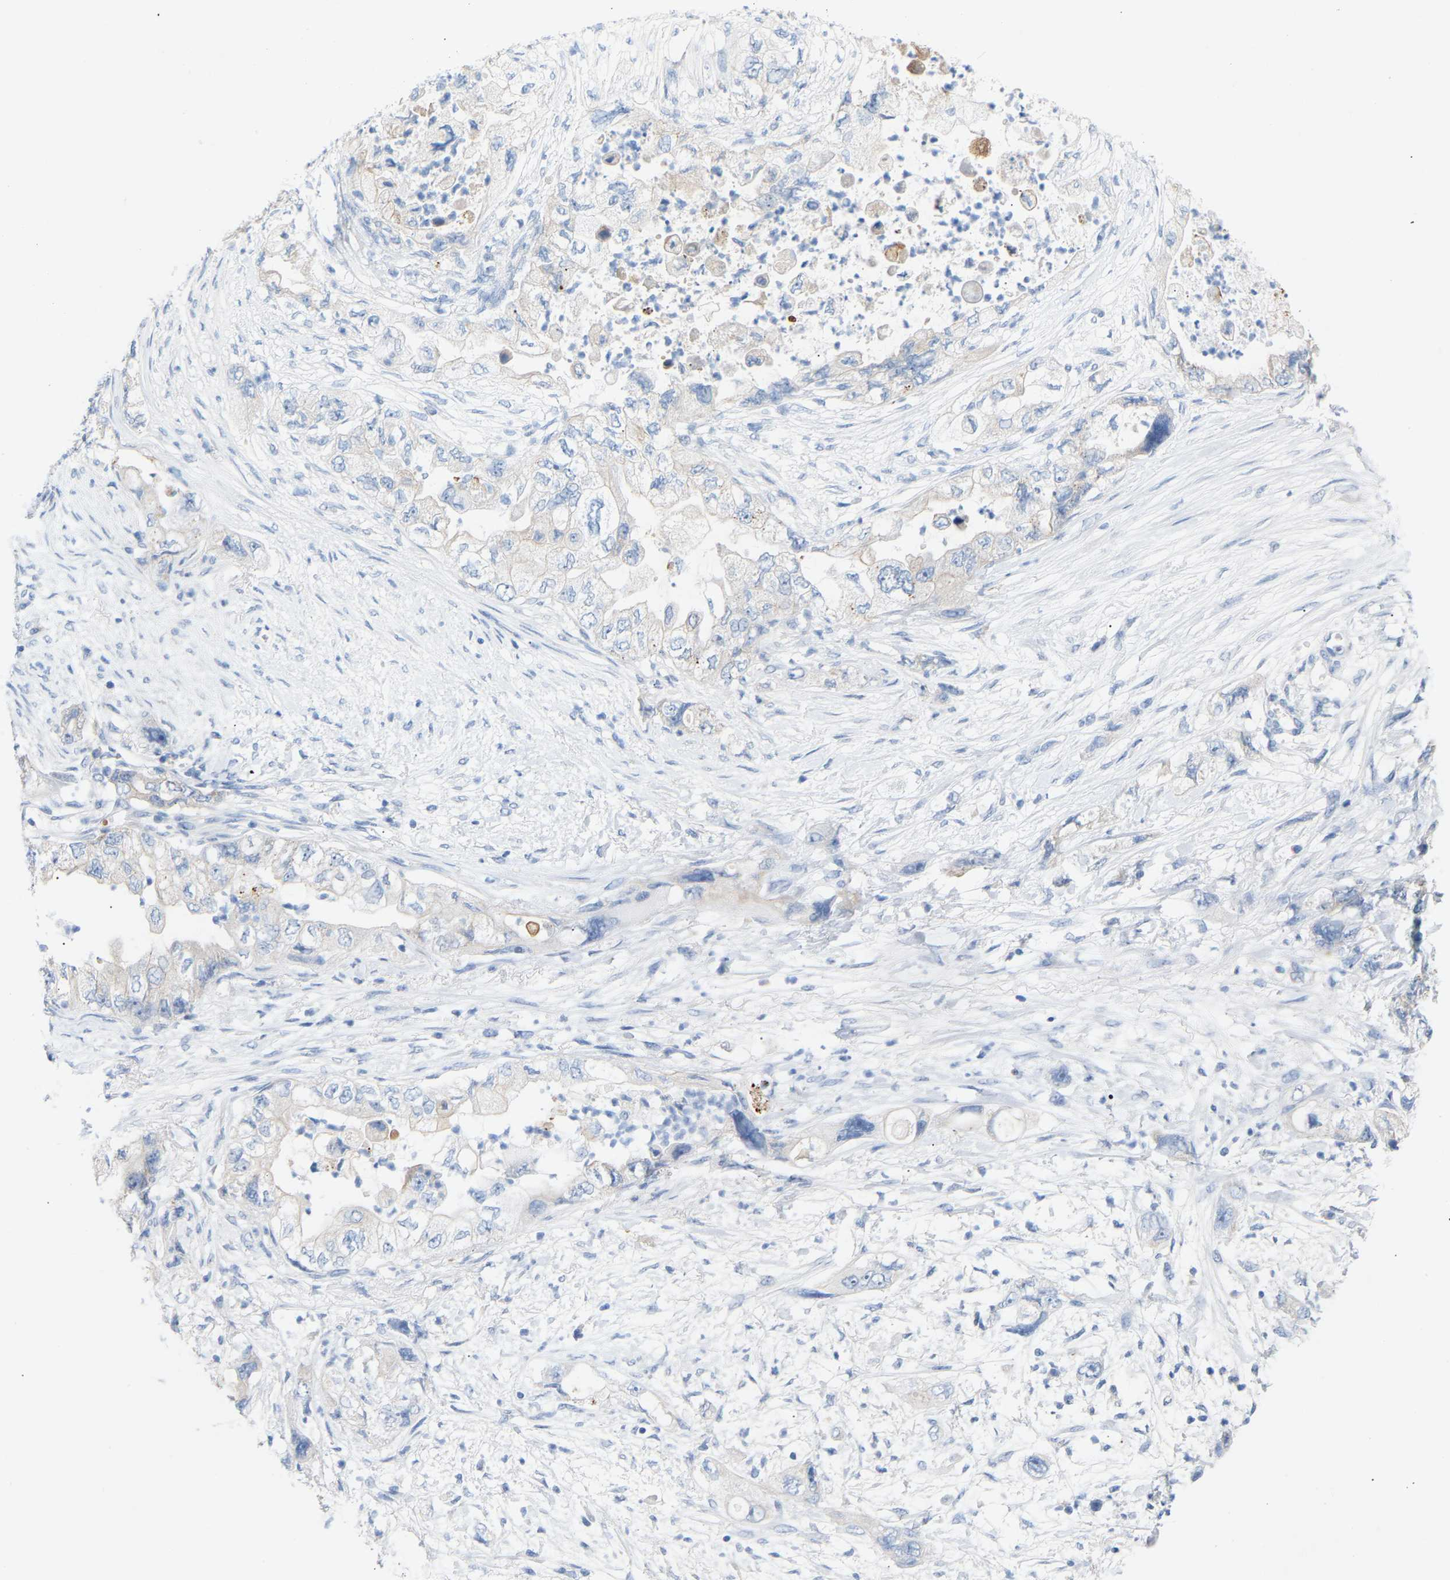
{"staining": {"intensity": "negative", "quantity": "none", "location": "none"}, "tissue": "pancreatic cancer", "cell_type": "Tumor cells", "image_type": "cancer", "snomed": [{"axis": "morphology", "description": "Adenocarcinoma, NOS"}, {"axis": "topography", "description": "Pancreas"}], "caption": "DAB (3,3'-diaminobenzidine) immunohistochemical staining of pancreatic cancer displays no significant positivity in tumor cells.", "gene": "PEX1", "patient": {"sex": "female", "age": 73}}